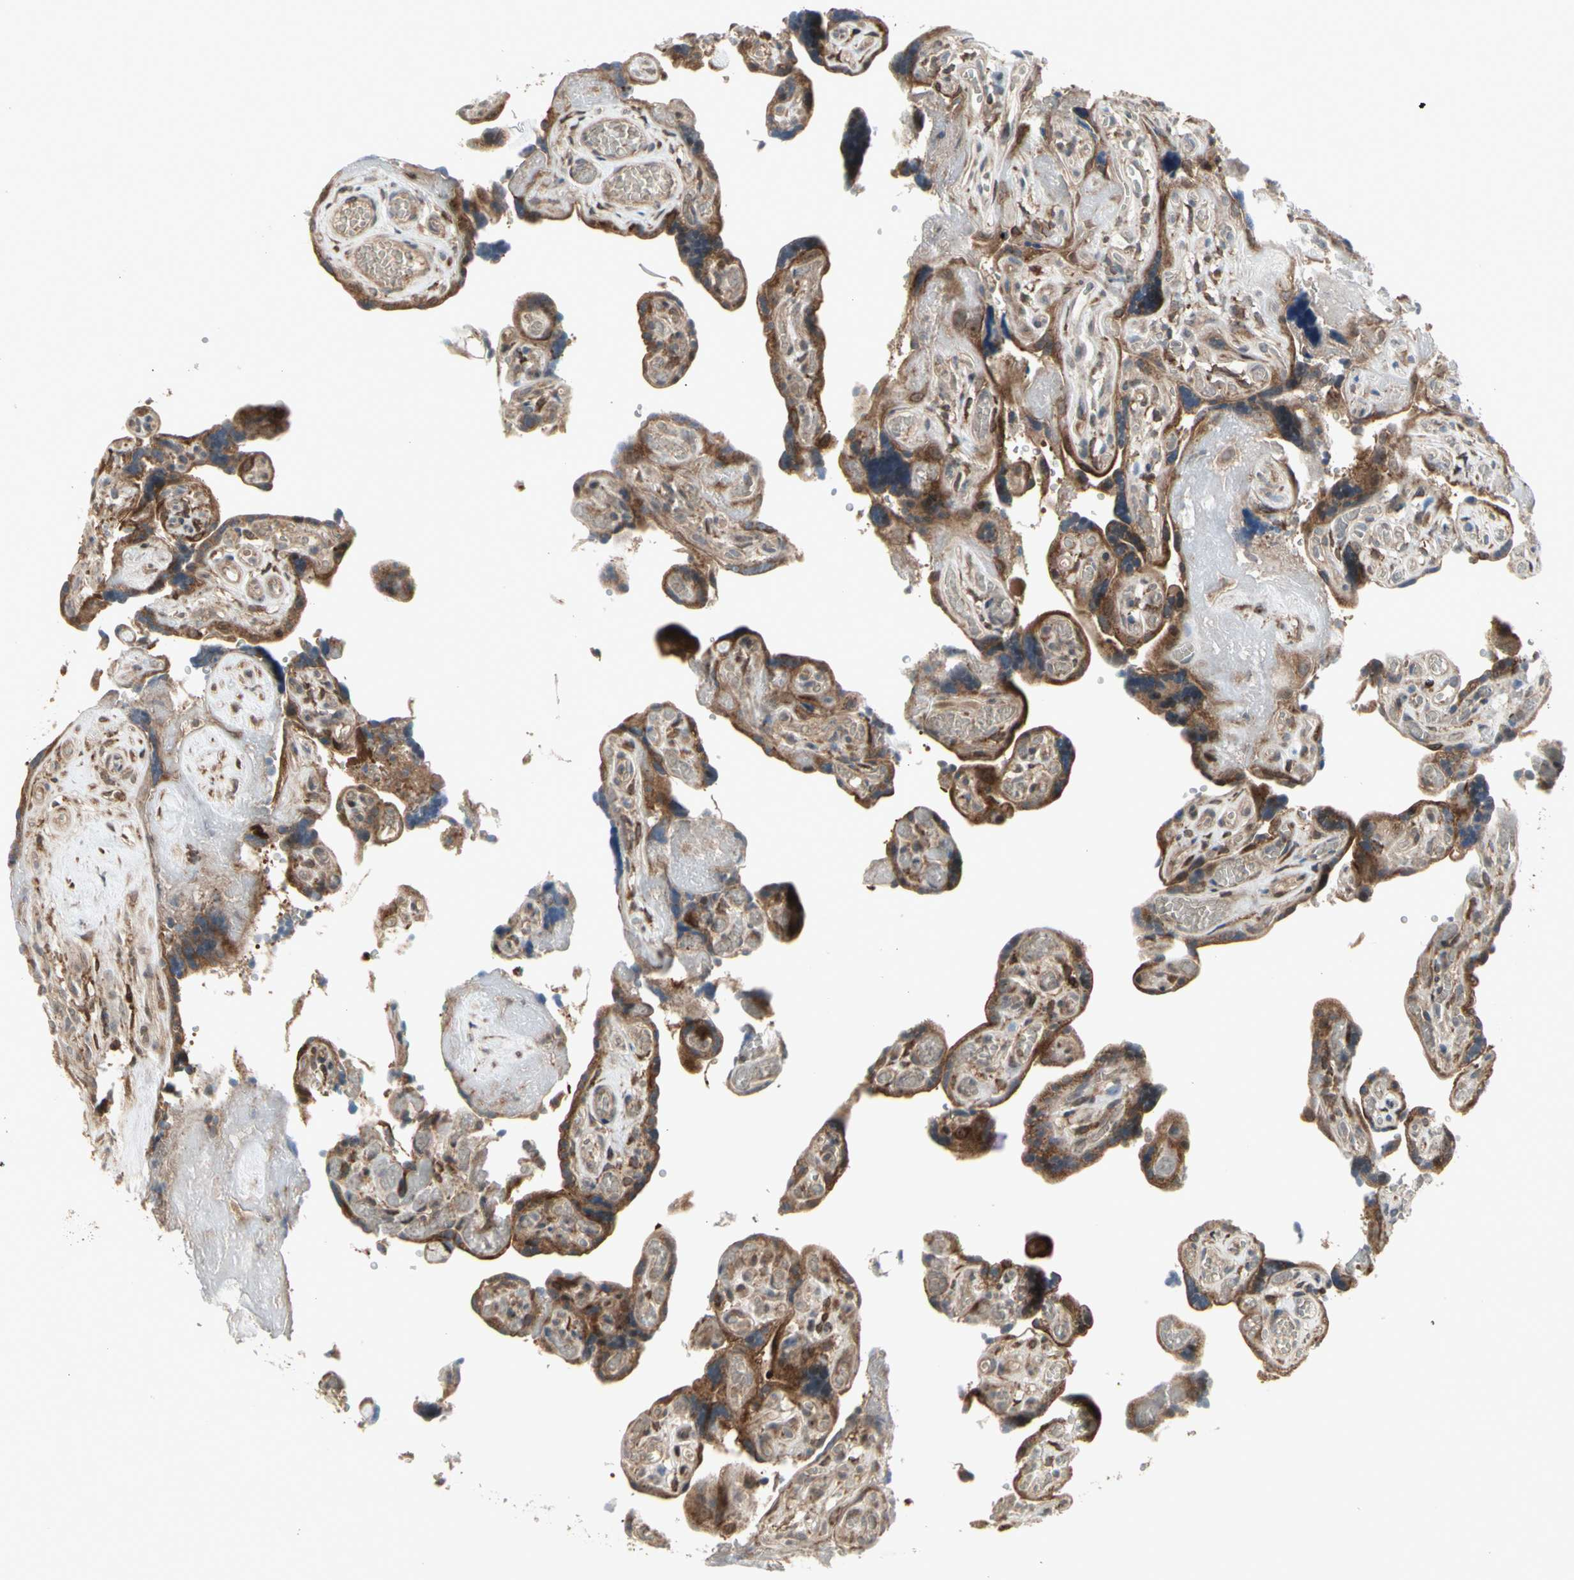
{"staining": {"intensity": "strong", "quantity": ">75%", "location": "cytoplasmic/membranous"}, "tissue": "placenta", "cell_type": "Decidual cells", "image_type": "normal", "snomed": [{"axis": "morphology", "description": "Normal tissue, NOS"}, {"axis": "topography", "description": "Placenta"}], "caption": "Decidual cells exhibit strong cytoplasmic/membranous positivity in approximately >75% of cells in normal placenta. The protein of interest is stained brown, and the nuclei are stained in blue (DAB IHC with brightfield microscopy, high magnification).", "gene": "SLC39A9", "patient": {"sex": "female", "age": 30}}